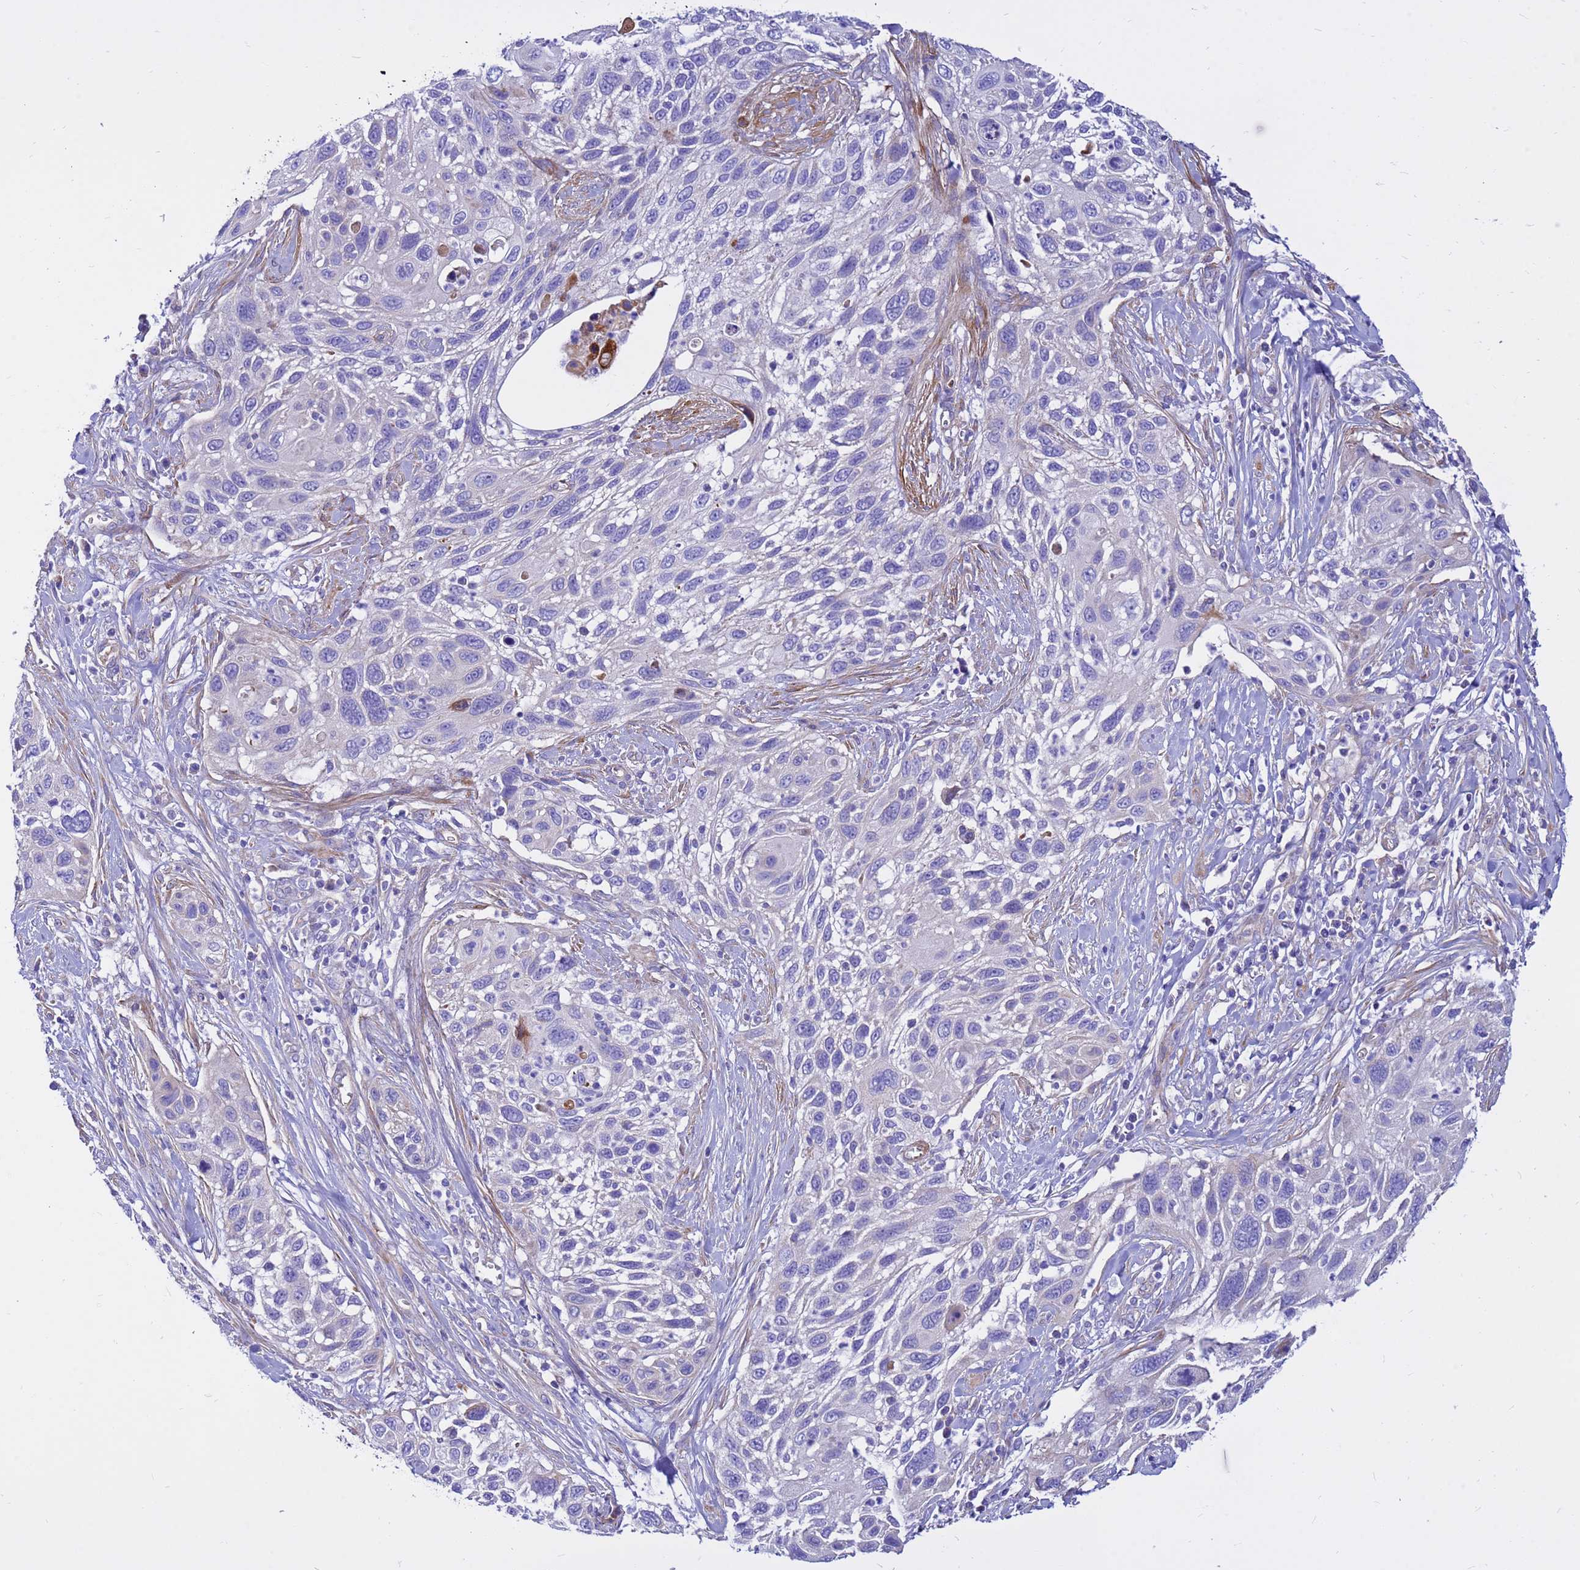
{"staining": {"intensity": "negative", "quantity": "none", "location": "none"}, "tissue": "cervical cancer", "cell_type": "Tumor cells", "image_type": "cancer", "snomed": [{"axis": "morphology", "description": "Squamous cell carcinoma, NOS"}, {"axis": "topography", "description": "Cervix"}], "caption": "DAB (3,3'-diaminobenzidine) immunohistochemical staining of cervical cancer (squamous cell carcinoma) reveals no significant positivity in tumor cells.", "gene": "CRHBP", "patient": {"sex": "female", "age": 70}}